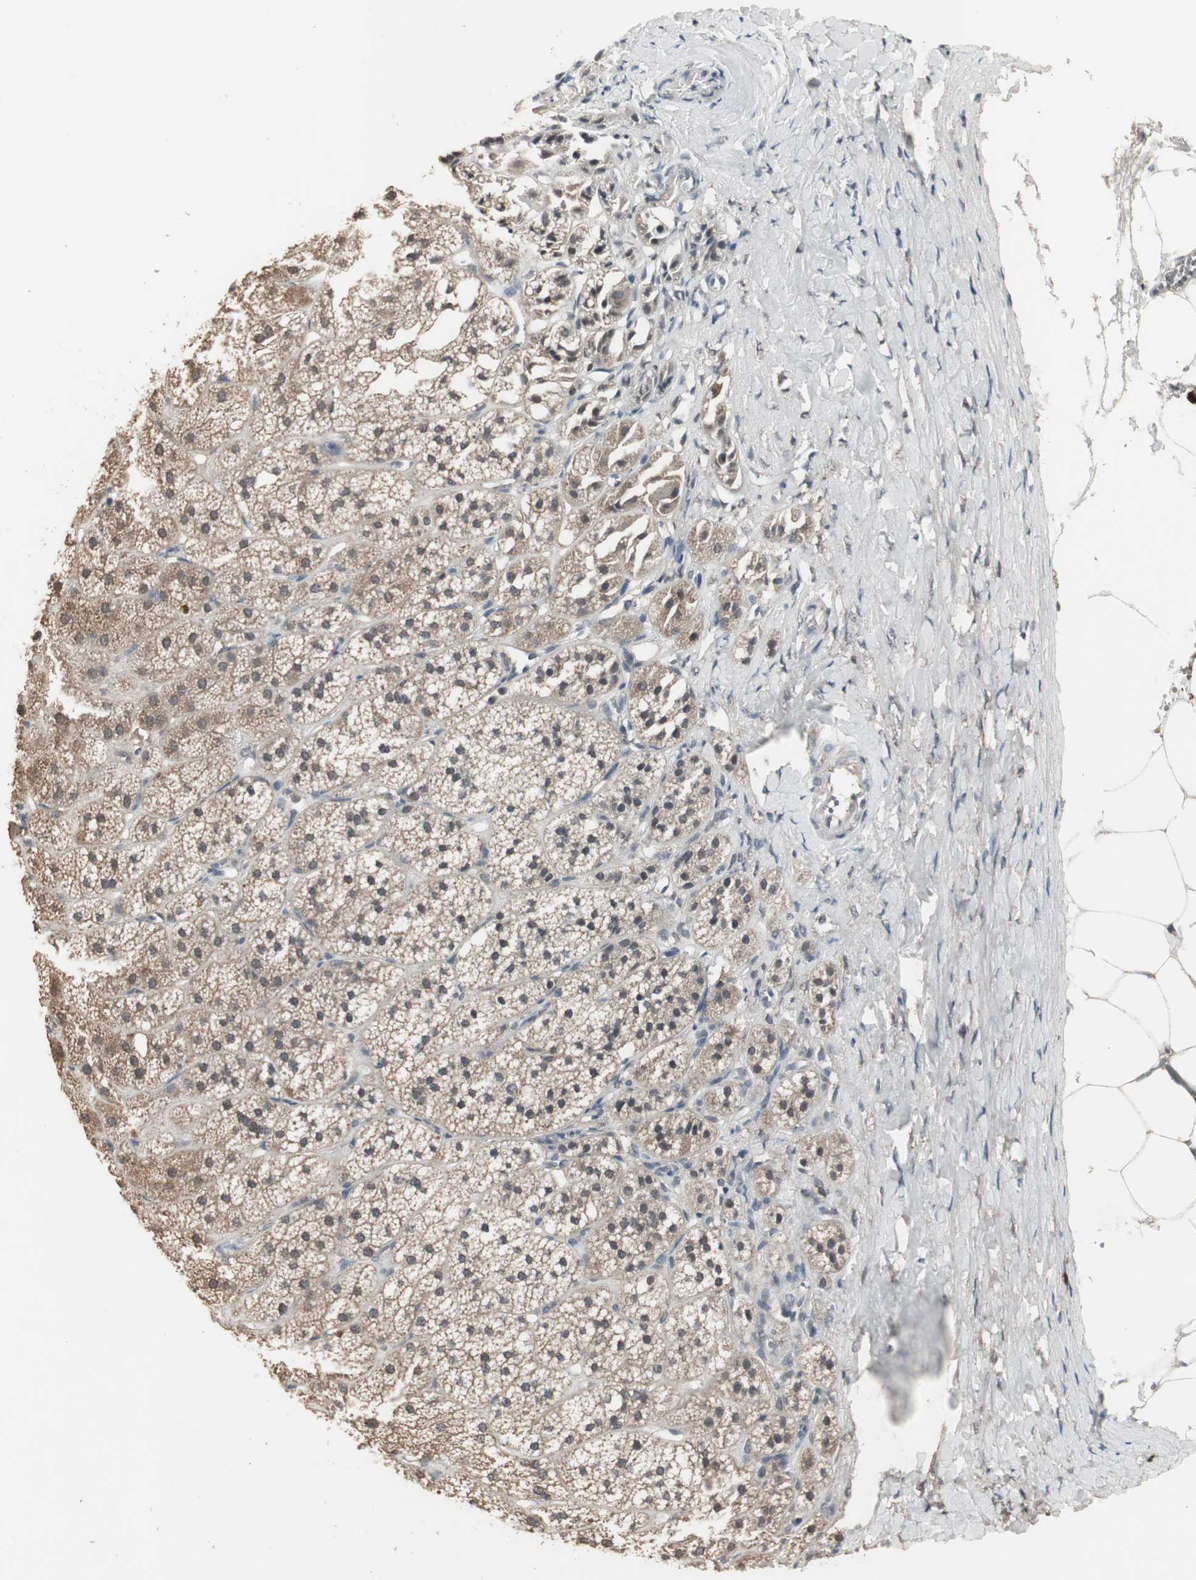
{"staining": {"intensity": "moderate", "quantity": ">75%", "location": "cytoplasmic/membranous,nuclear"}, "tissue": "adrenal gland", "cell_type": "Glandular cells", "image_type": "normal", "snomed": [{"axis": "morphology", "description": "Normal tissue, NOS"}, {"axis": "topography", "description": "Adrenal gland"}], "caption": "IHC (DAB (3,3'-diaminobenzidine)) staining of benign human adrenal gland demonstrates moderate cytoplasmic/membranous,nuclear protein positivity in approximately >75% of glandular cells. The staining was performed using DAB (3,3'-diaminobenzidine), with brown indicating positive protein expression. Nuclei are stained blue with hematoxylin.", "gene": "ZHX2", "patient": {"sex": "female", "age": 71}}